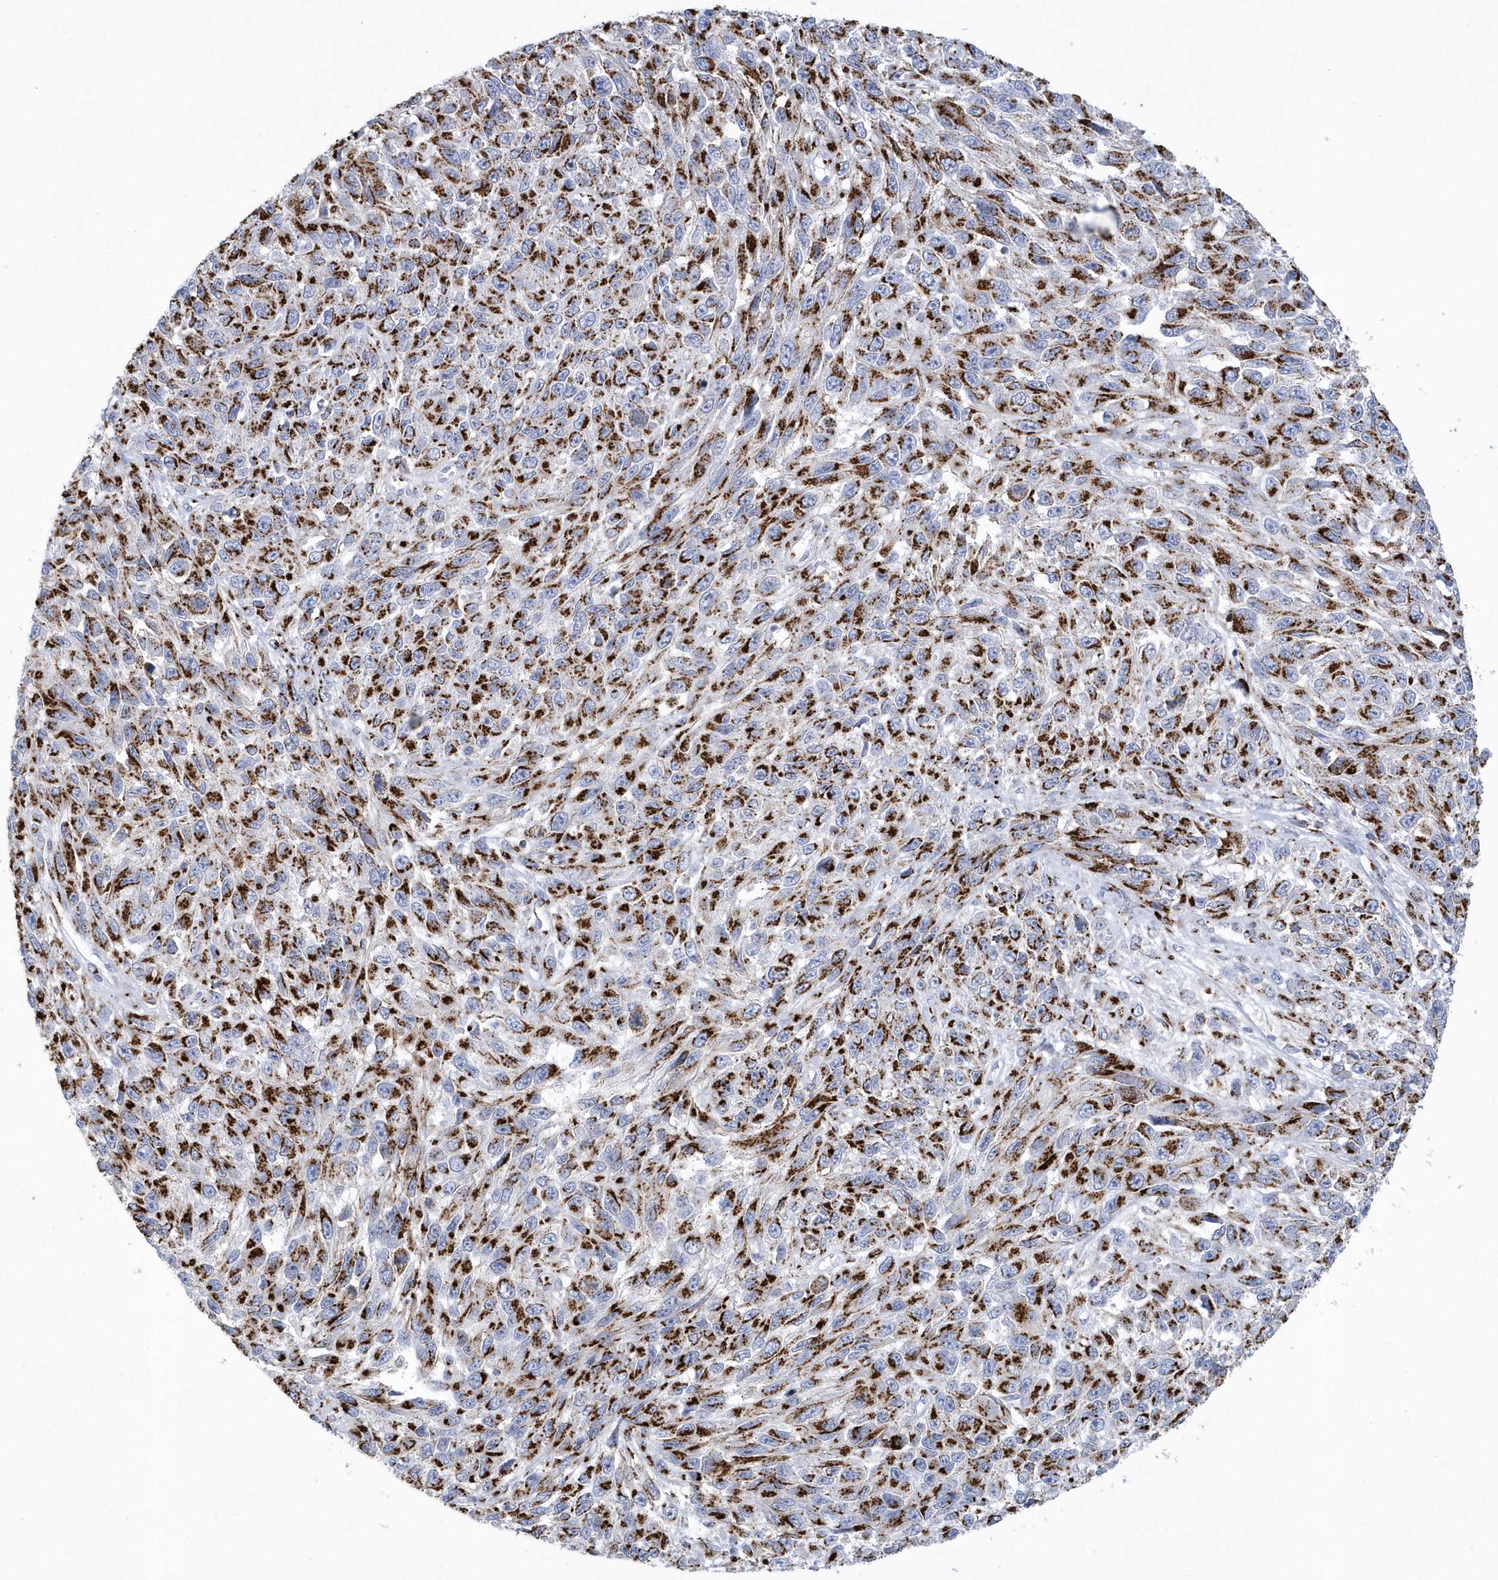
{"staining": {"intensity": "strong", "quantity": ">75%", "location": "cytoplasmic/membranous"}, "tissue": "melanoma", "cell_type": "Tumor cells", "image_type": "cancer", "snomed": [{"axis": "morphology", "description": "Malignant melanoma, NOS"}, {"axis": "topography", "description": "Skin"}], "caption": "Immunohistochemistry (IHC) photomicrograph of neoplastic tissue: human melanoma stained using IHC exhibits high levels of strong protein expression localized specifically in the cytoplasmic/membranous of tumor cells, appearing as a cytoplasmic/membranous brown color.", "gene": "SLX9", "patient": {"sex": "female", "age": 96}}